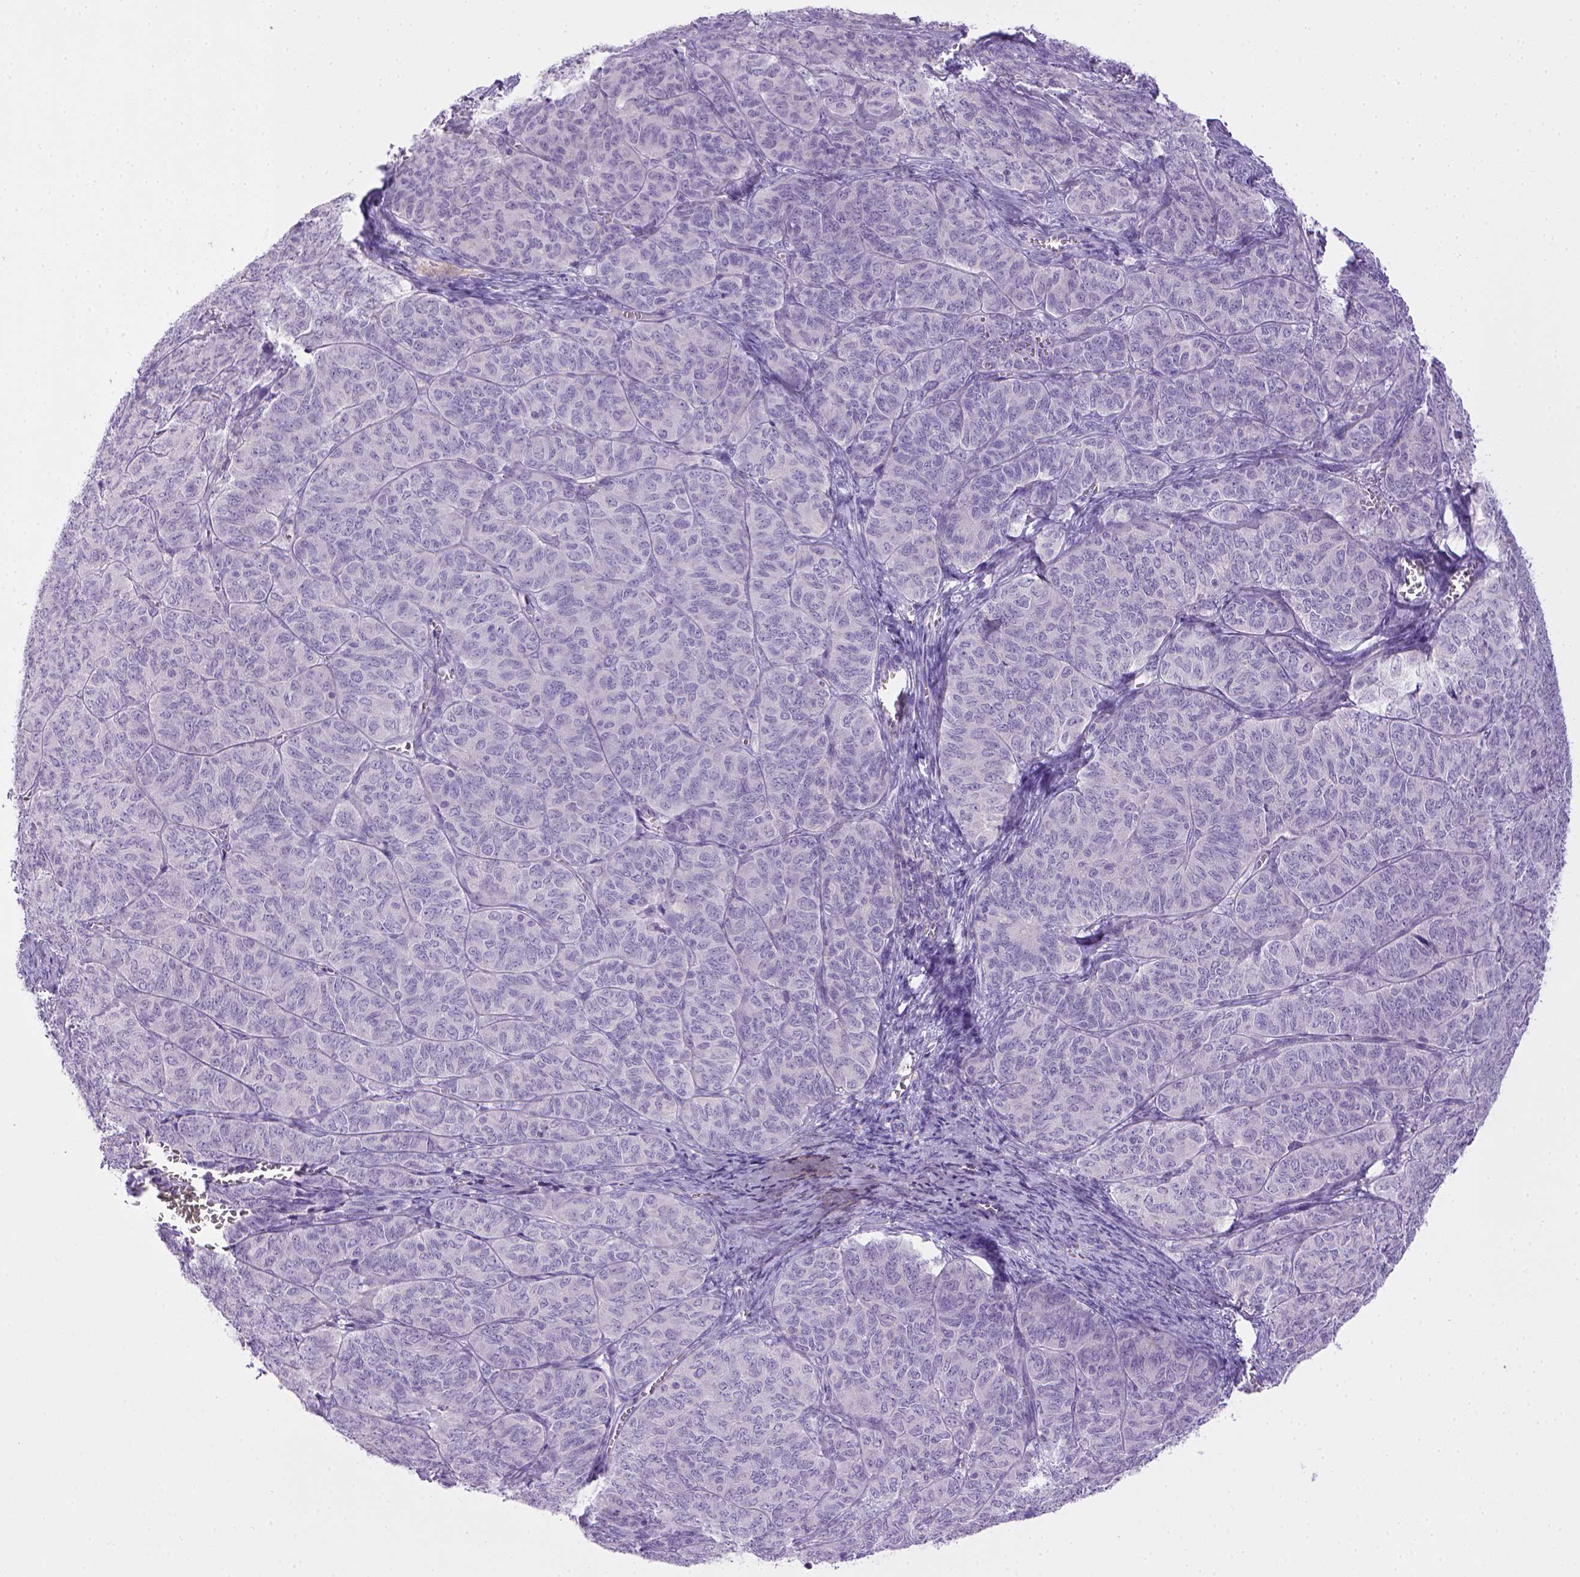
{"staining": {"intensity": "negative", "quantity": "none", "location": "none"}, "tissue": "ovarian cancer", "cell_type": "Tumor cells", "image_type": "cancer", "snomed": [{"axis": "morphology", "description": "Carcinoma, endometroid"}, {"axis": "topography", "description": "Ovary"}], "caption": "Tumor cells show no significant protein positivity in ovarian cancer (endometroid carcinoma).", "gene": "BAAT", "patient": {"sex": "female", "age": 80}}